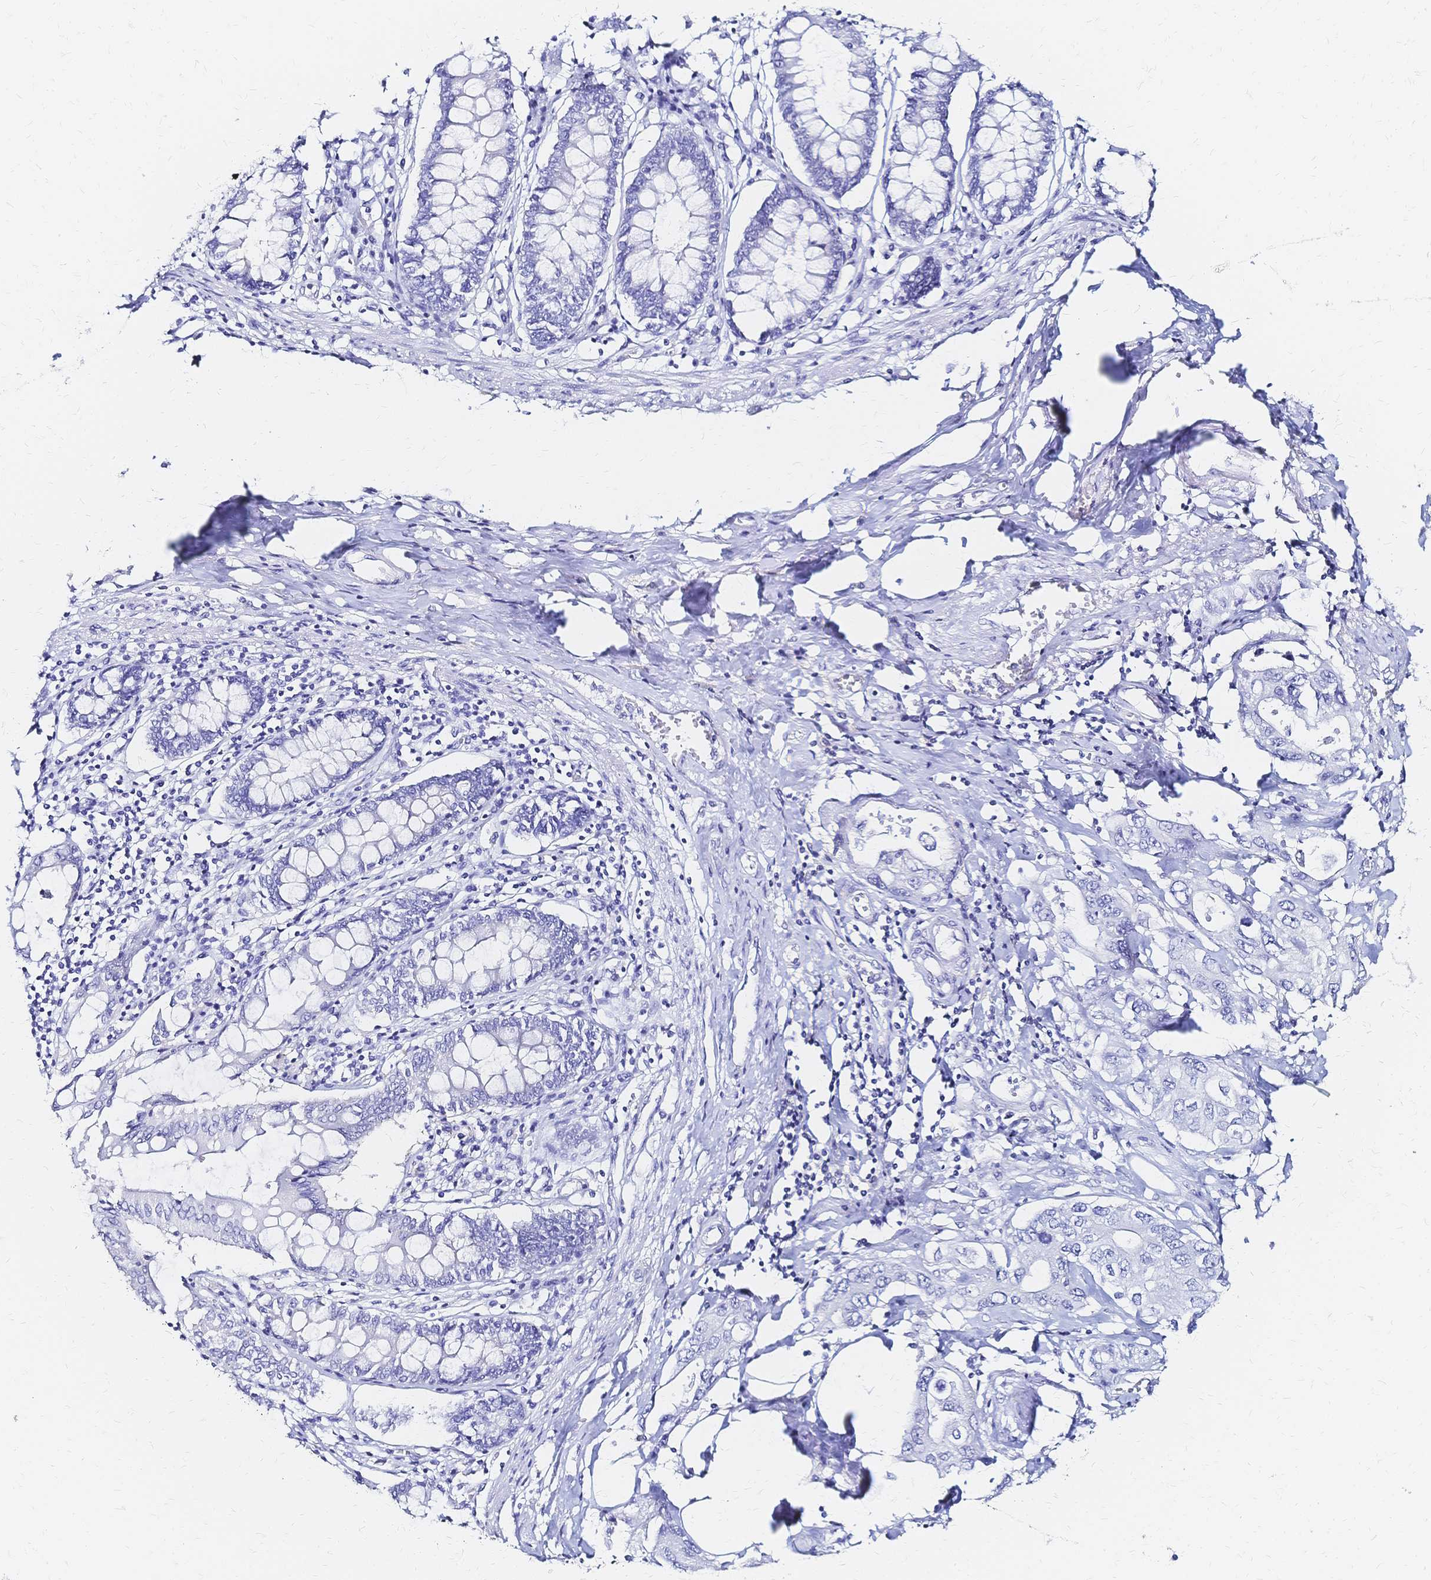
{"staining": {"intensity": "negative", "quantity": "none", "location": "none"}, "tissue": "pancreatic cancer", "cell_type": "Tumor cells", "image_type": "cancer", "snomed": [{"axis": "morphology", "description": "Adenocarcinoma, NOS"}, {"axis": "topography", "description": "Pancreas"}], "caption": "Tumor cells show no significant staining in pancreatic adenocarcinoma.", "gene": "SLC5A1", "patient": {"sex": "female", "age": 63}}